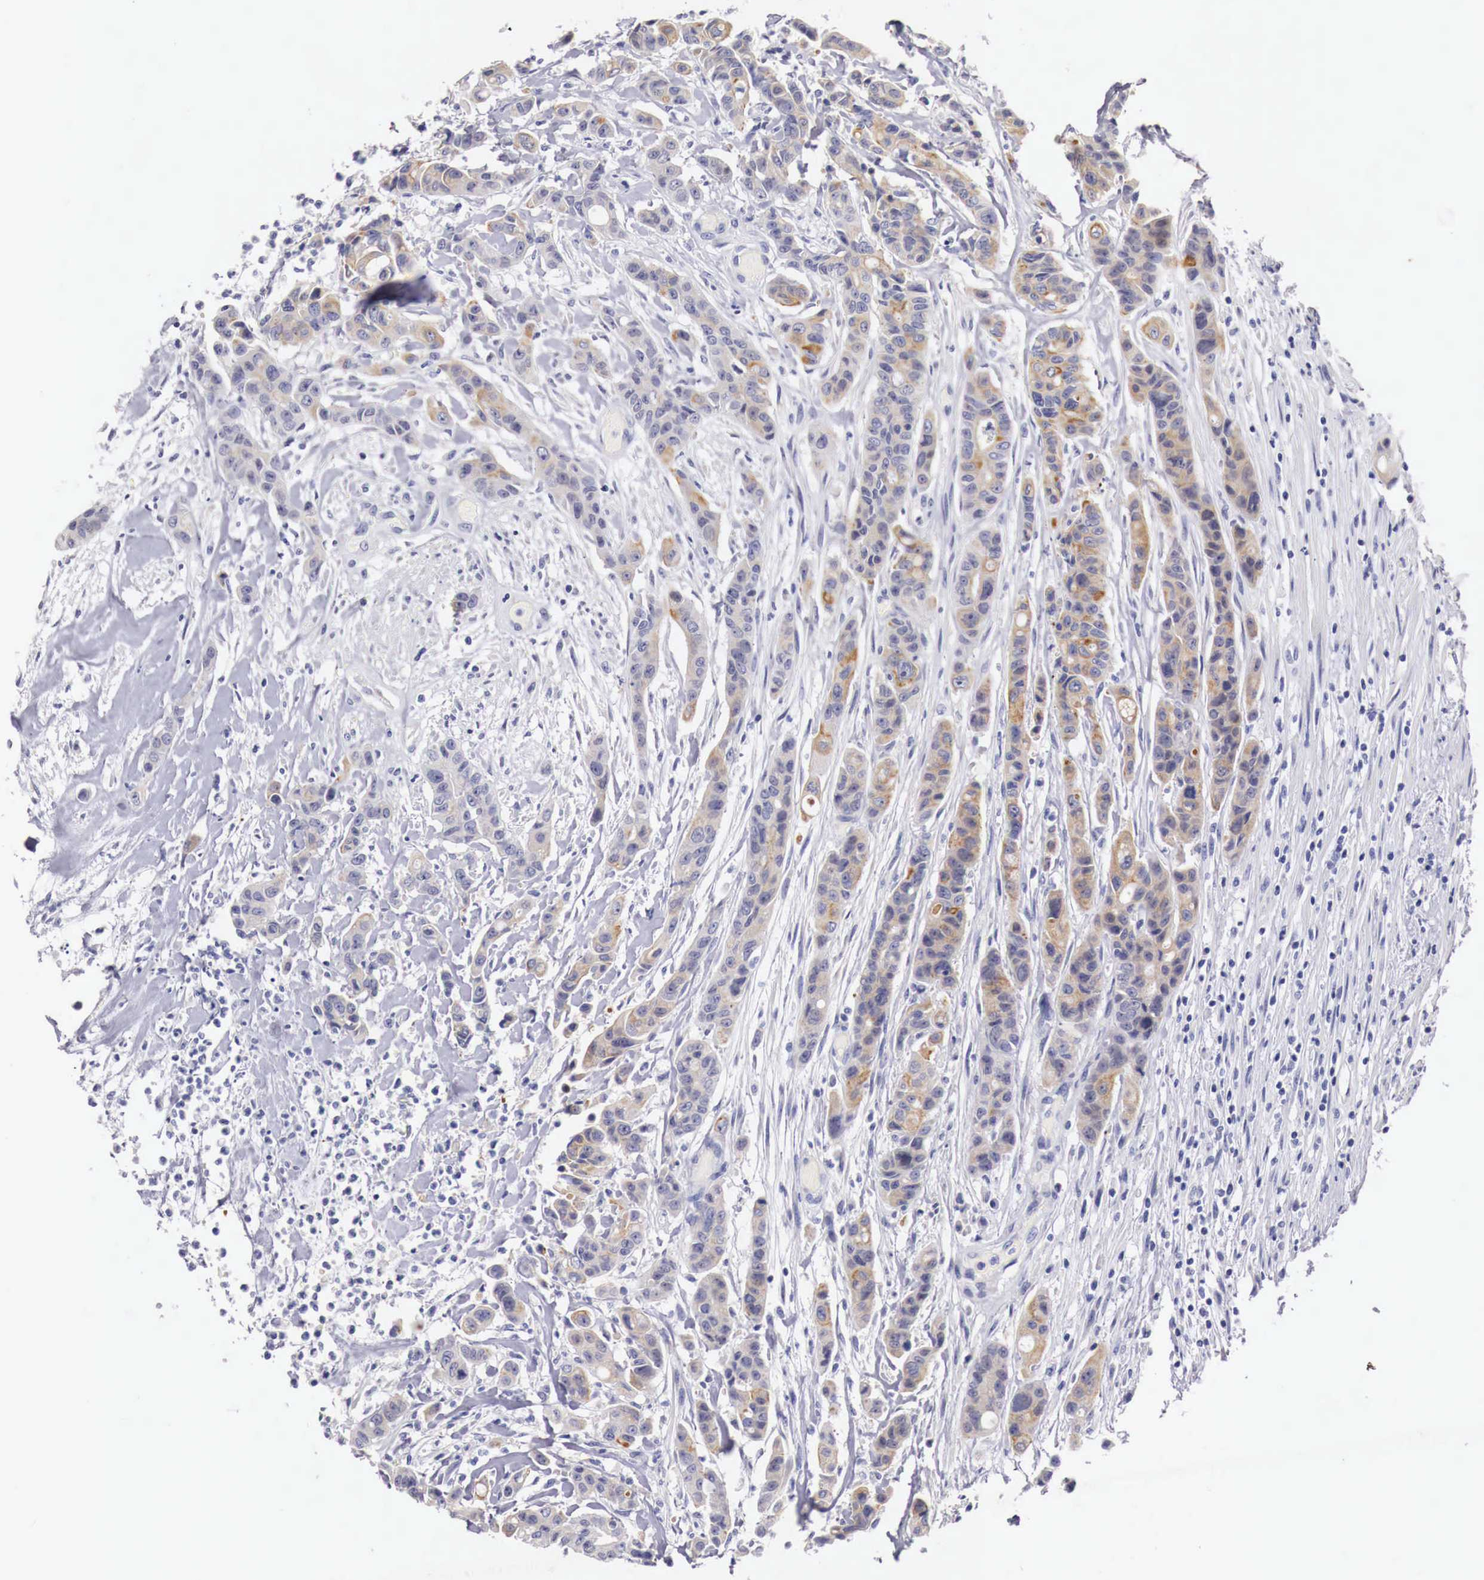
{"staining": {"intensity": "weak", "quantity": "<25%", "location": "cytoplasmic/membranous"}, "tissue": "colorectal cancer", "cell_type": "Tumor cells", "image_type": "cancer", "snomed": [{"axis": "morphology", "description": "Adenocarcinoma, NOS"}, {"axis": "topography", "description": "Colon"}], "caption": "A micrograph of human colorectal adenocarcinoma is negative for staining in tumor cells.", "gene": "NREP", "patient": {"sex": "female", "age": 70}}